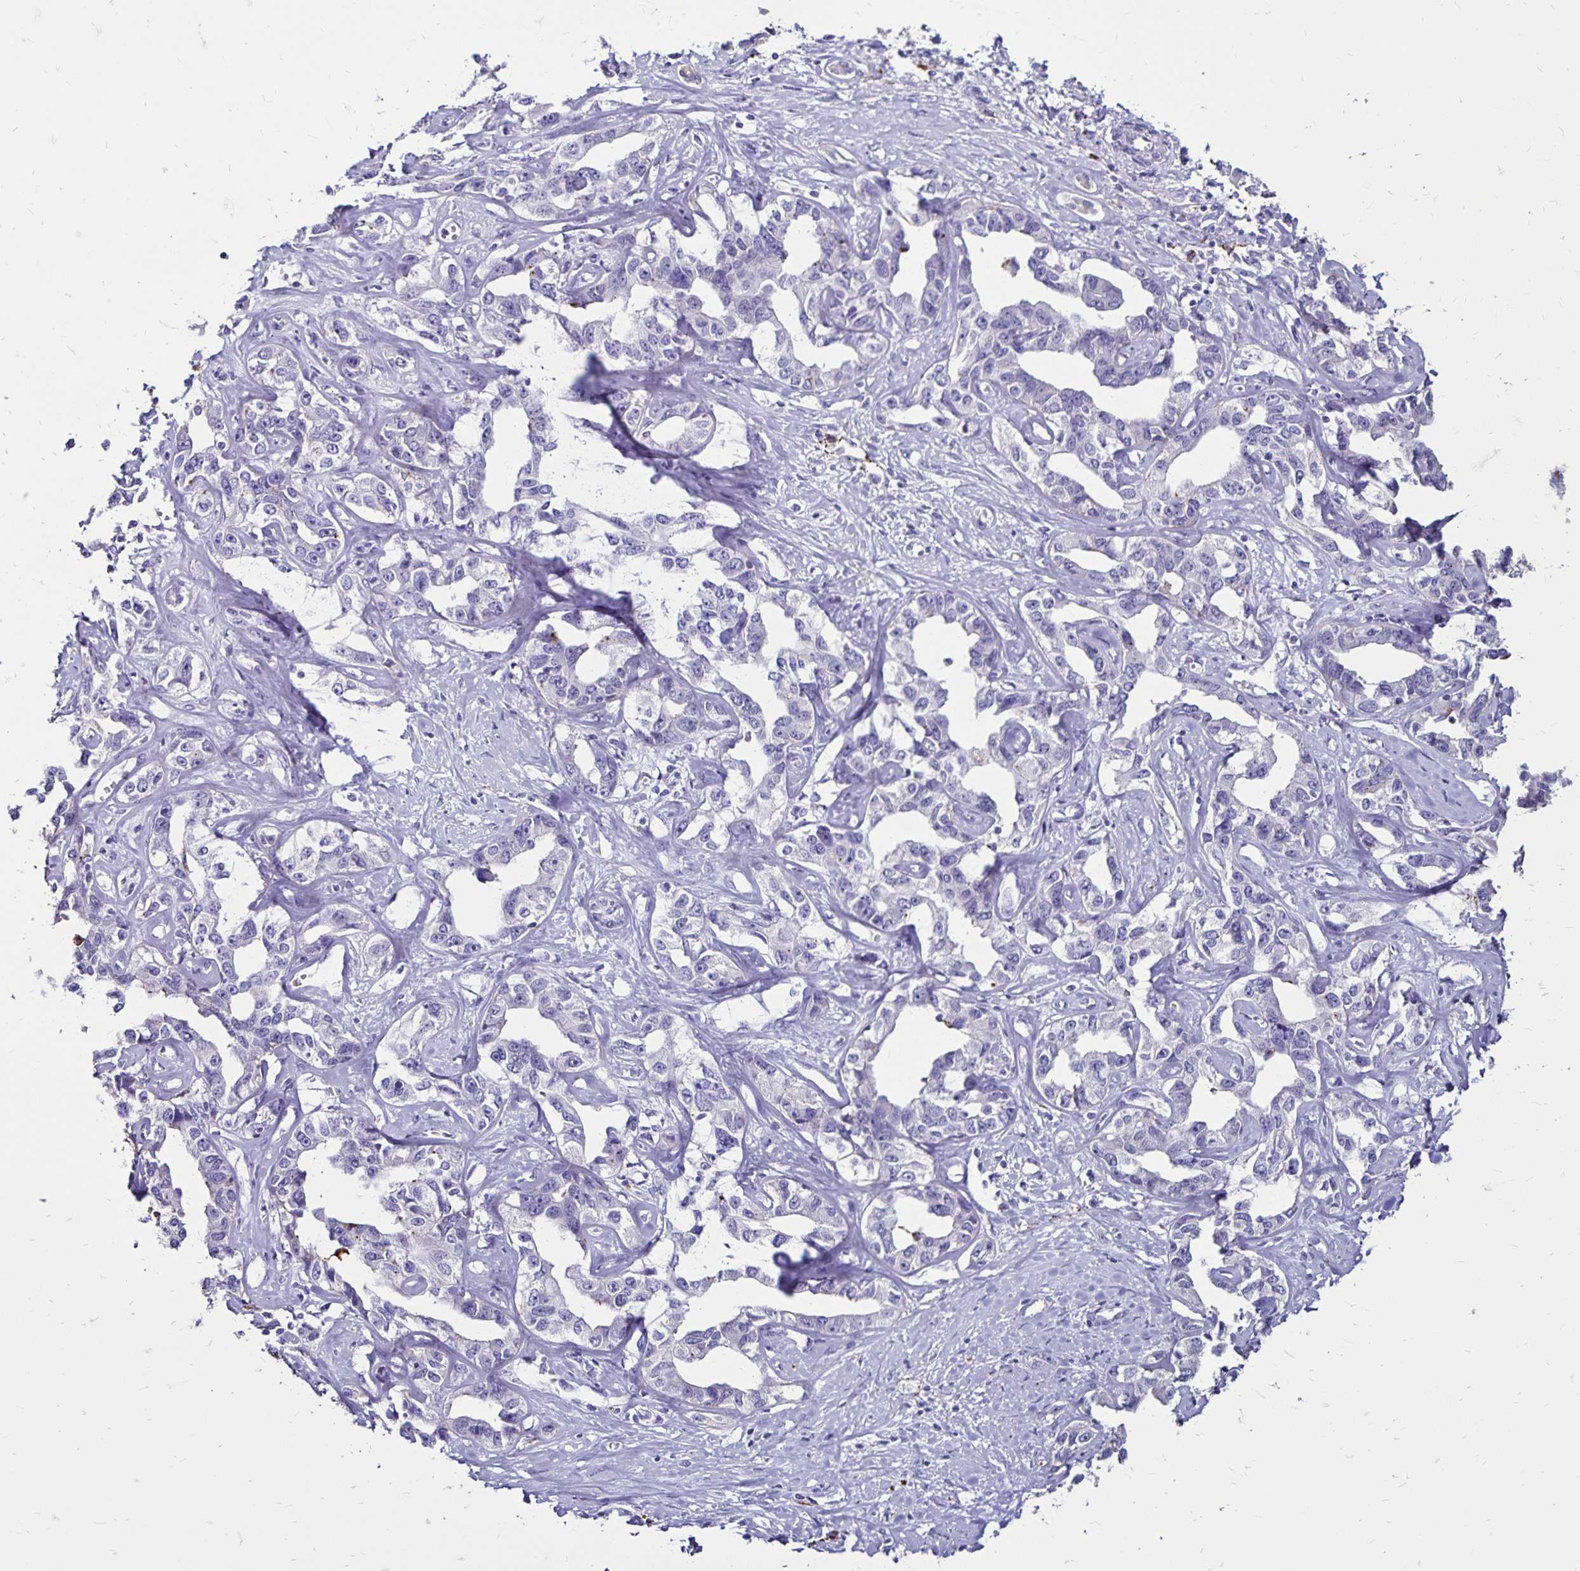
{"staining": {"intensity": "negative", "quantity": "none", "location": "none"}, "tissue": "liver cancer", "cell_type": "Tumor cells", "image_type": "cancer", "snomed": [{"axis": "morphology", "description": "Cholangiocarcinoma"}, {"axis": "topography", "description": "Liver"}], "caption": "The image demonstrates no significant staining in tumor cells of liver cholangiocarcinoma.", "gene": "EVPL", "patient": {"sex": "male", "age": 59}}